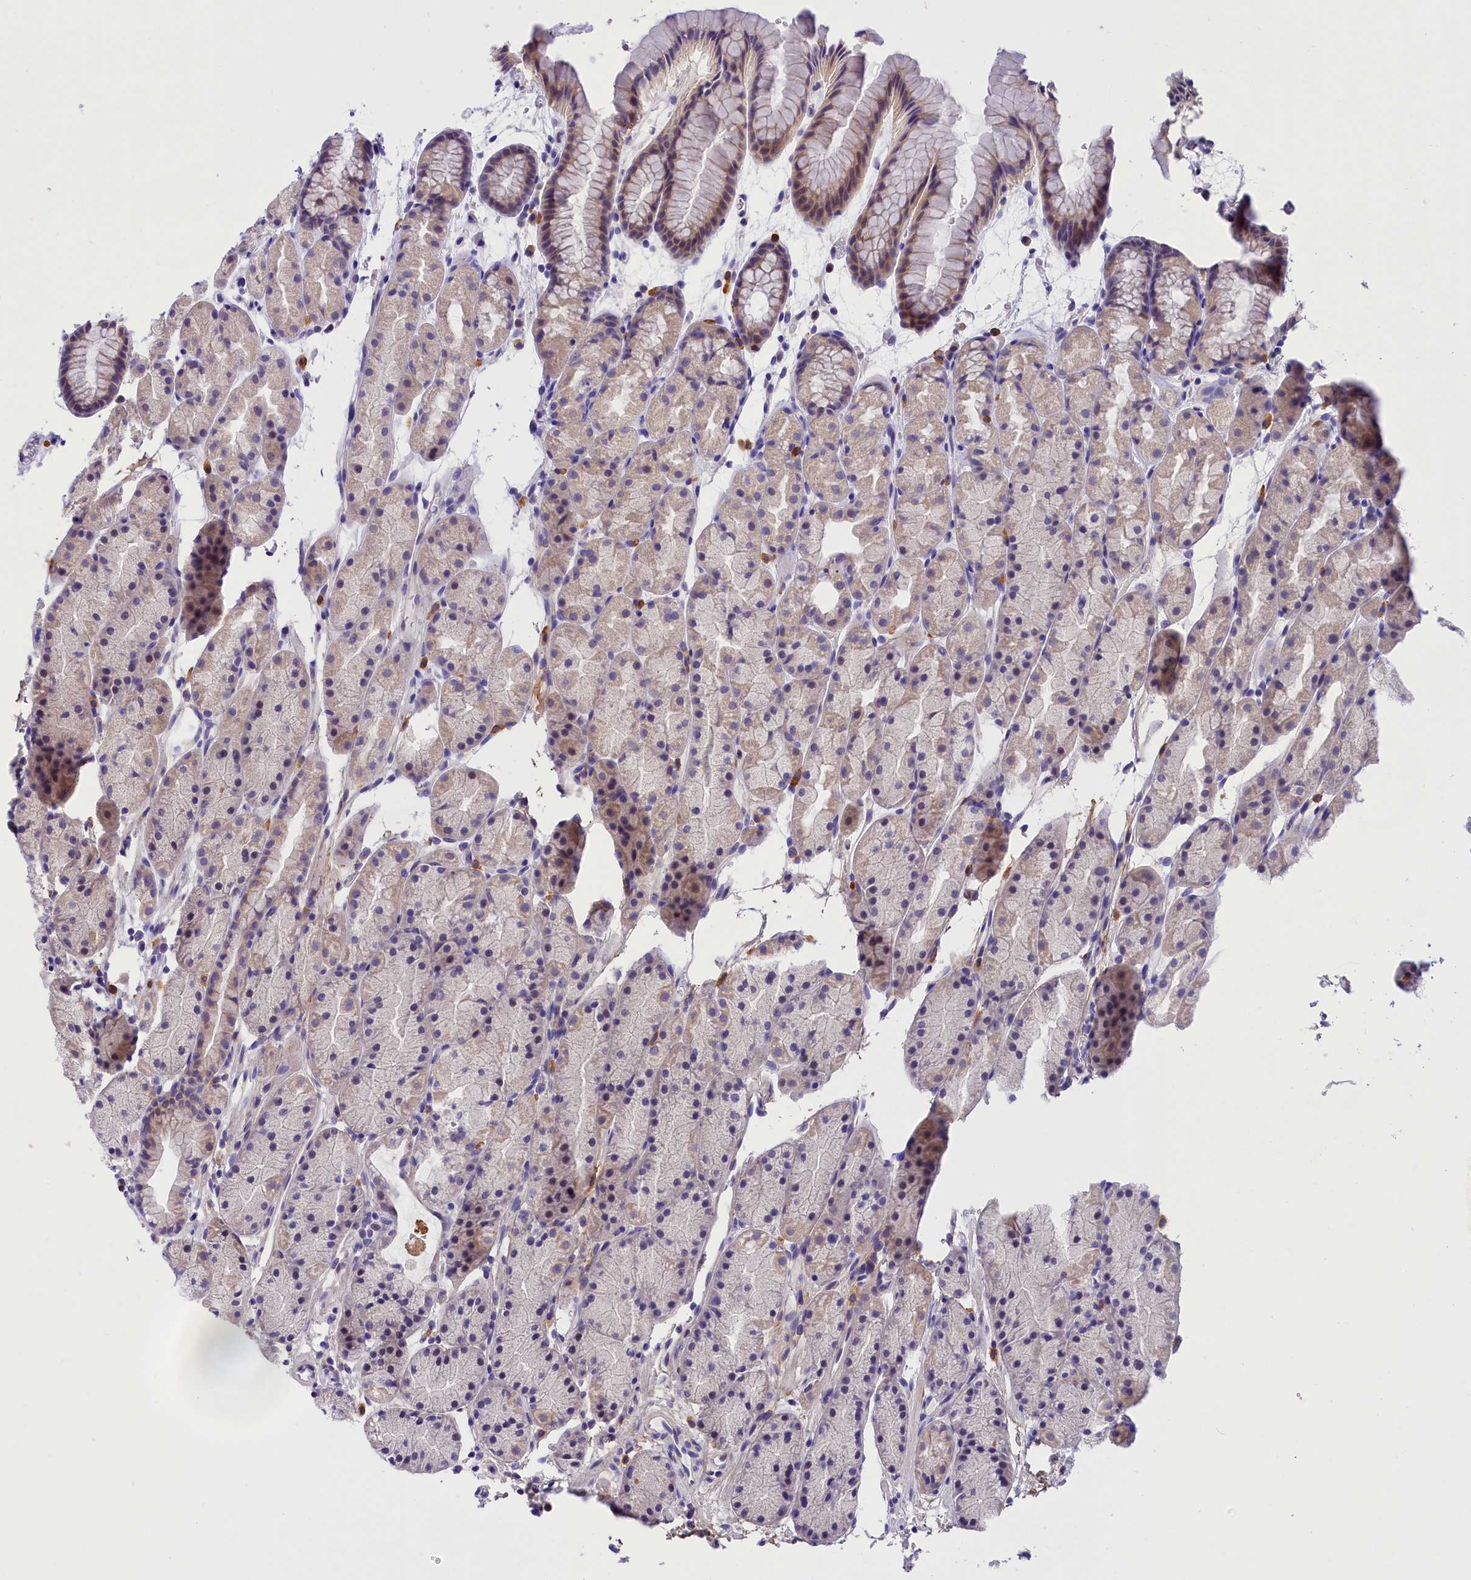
{"staining": {"intensity": "weak", "quantity": "25%-75%", "location": "cytoplasmic/membranous"}, "tissue": "stomach", "cell_type": "Glandular cells", "image_type": "normal", "snomed": [{"axis": "morphology", "description": "Normal tissue, NOS"}, {"axis": "topography", "description": "Stomach, upper"}, {"axis": "topography", "description": "Stomach"}], "caption": "Stomach stained with DAB IHC displays low levels of weak cytoplasmic/membranous positivity in approximately 25%-75% of glandular cells.", "gene": "COL6A5", "patient": {"sex": "male", "age": 47}}